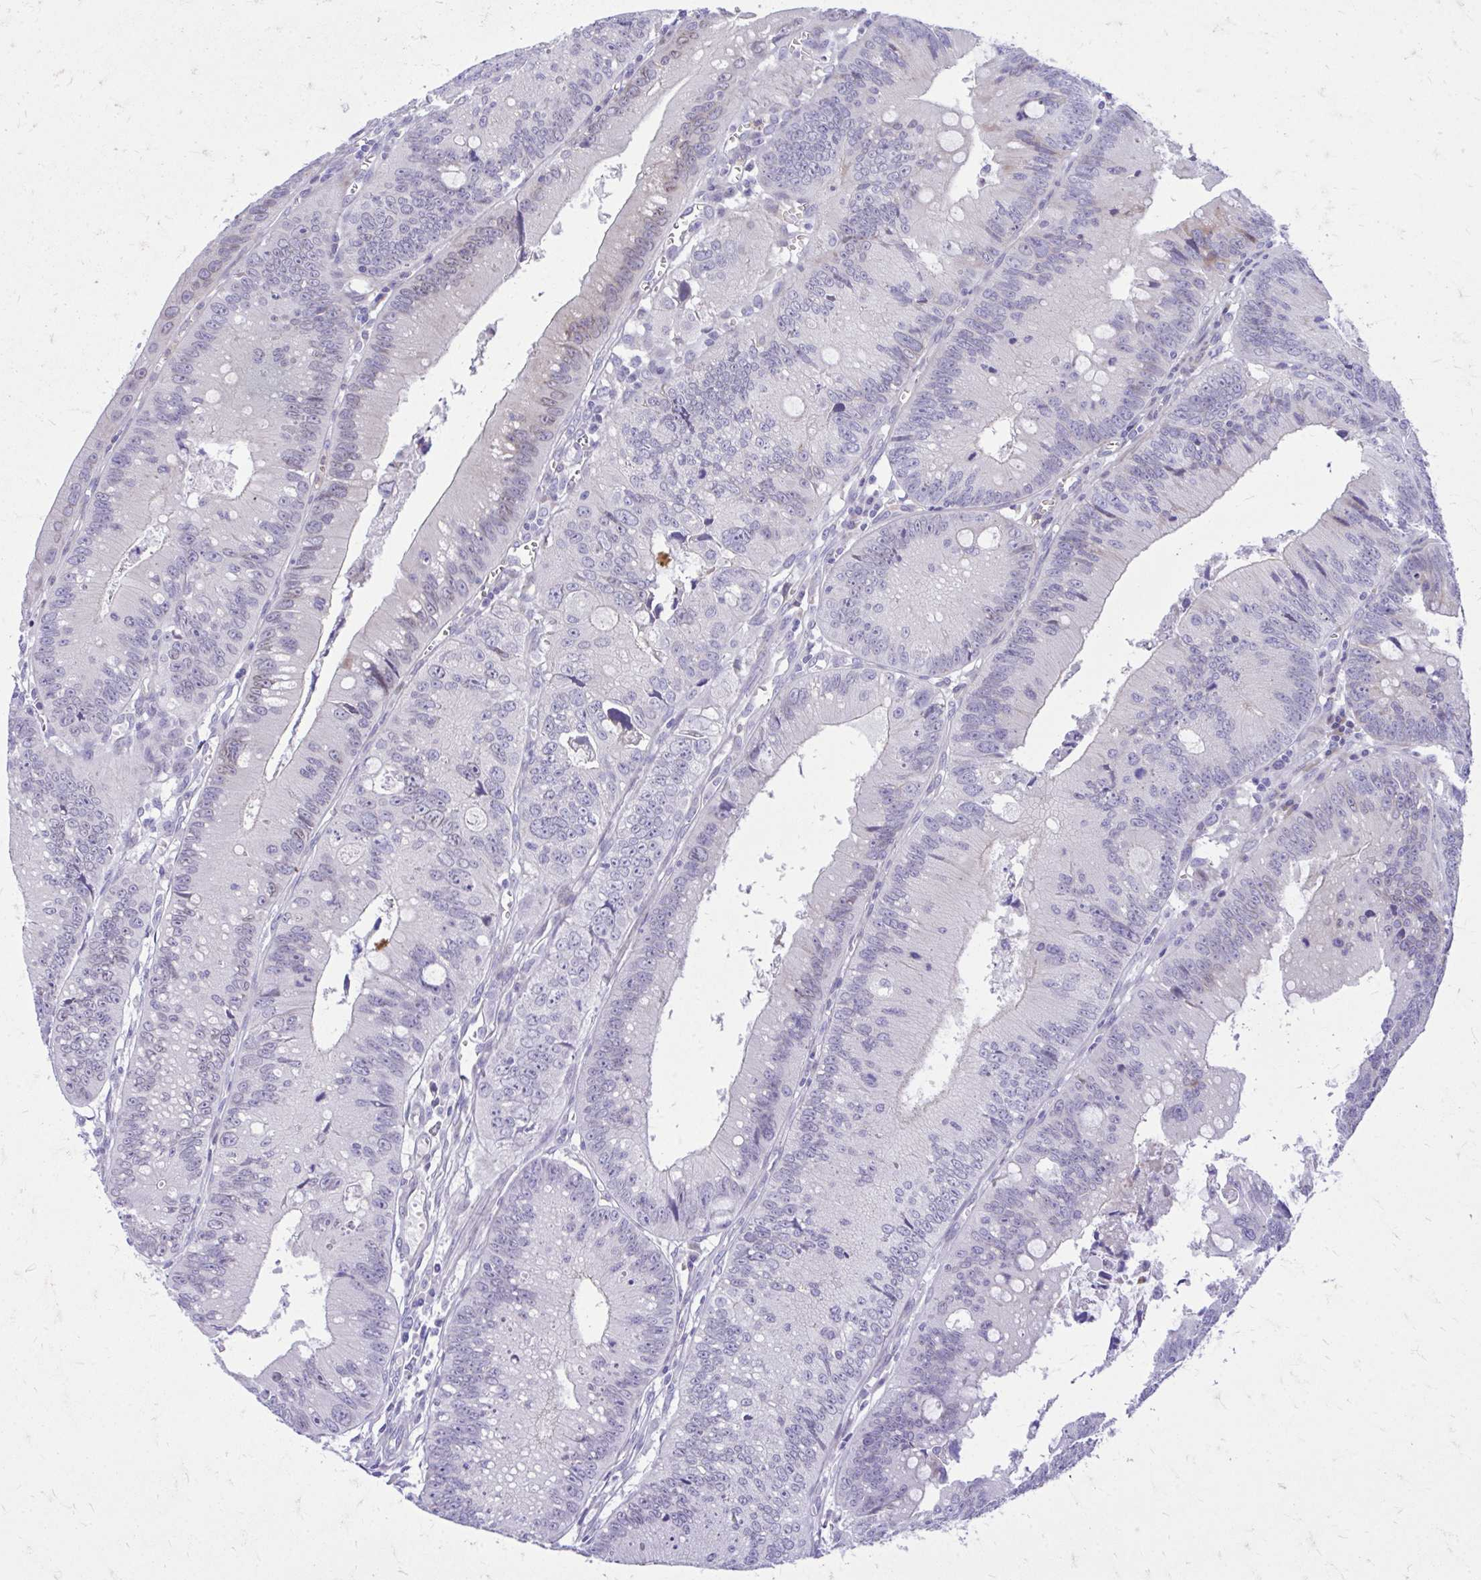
{"staining": {"intensity": "negative", "quantity": "none", "location": "none"}, "tissue": "colorectal cancer", "cell_type": "Tumor cells", "image_type": "cancer", "snomed": [{"axis": "morphology", "description": "Adenocarcinoma, NOS"}, {"axis": "topography", "description": "Rectum"}], "caption": "This is a histopathology image of immunohistochemistry (IHC) staining of colorectal cancer, which shows no staining in tumor cells.", "gene": "ADAMTSL1", "patient": {"sex": "female", "age": 81}}